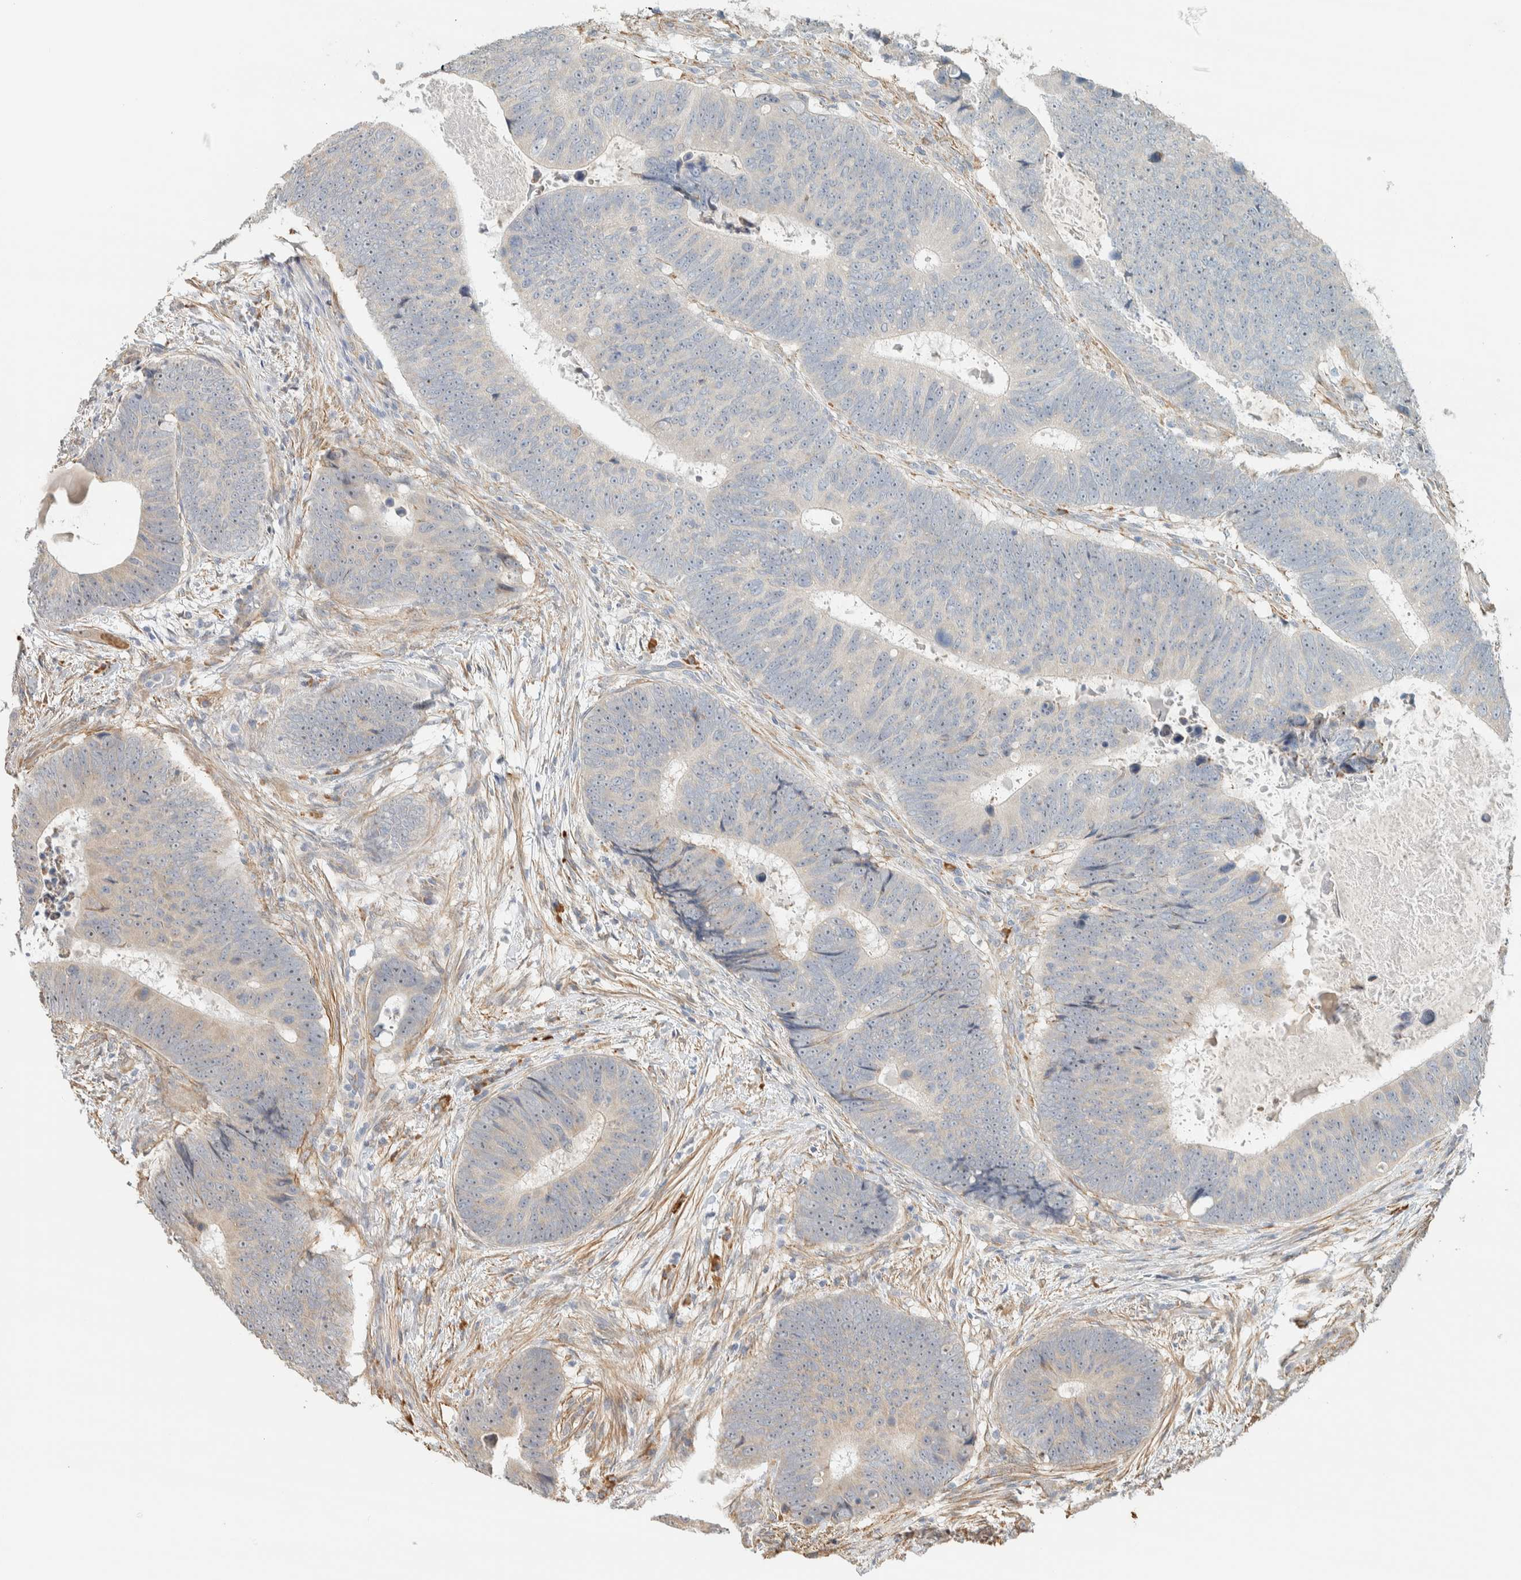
{"staining": {"intensity": "weak", "quantity": "25%-75%", "location": "nuclear"}, "tissue": "colorectal cancer", "cell_type": "Tumor cells", "image_type": "cancer", "snomed": [{"axis": "morphology", "description": "Adenocarcinoma, NOS"}, {"axis": "topography", "description": "Colon"}], "caption": "A high-resolution micrograph shows IHC staining of colorectal adenocarcinoma, which shows weak nuclear expression in approximately 25%-75% of tumor cells. (Stains: DAB (3,3'-diaminobenzidine) in brown, nuclei in blue, Microscopy: brightfield microscopy at high magnification).", "gene": "KLHL40", "patient": {"sex": "male", "age": 56}}